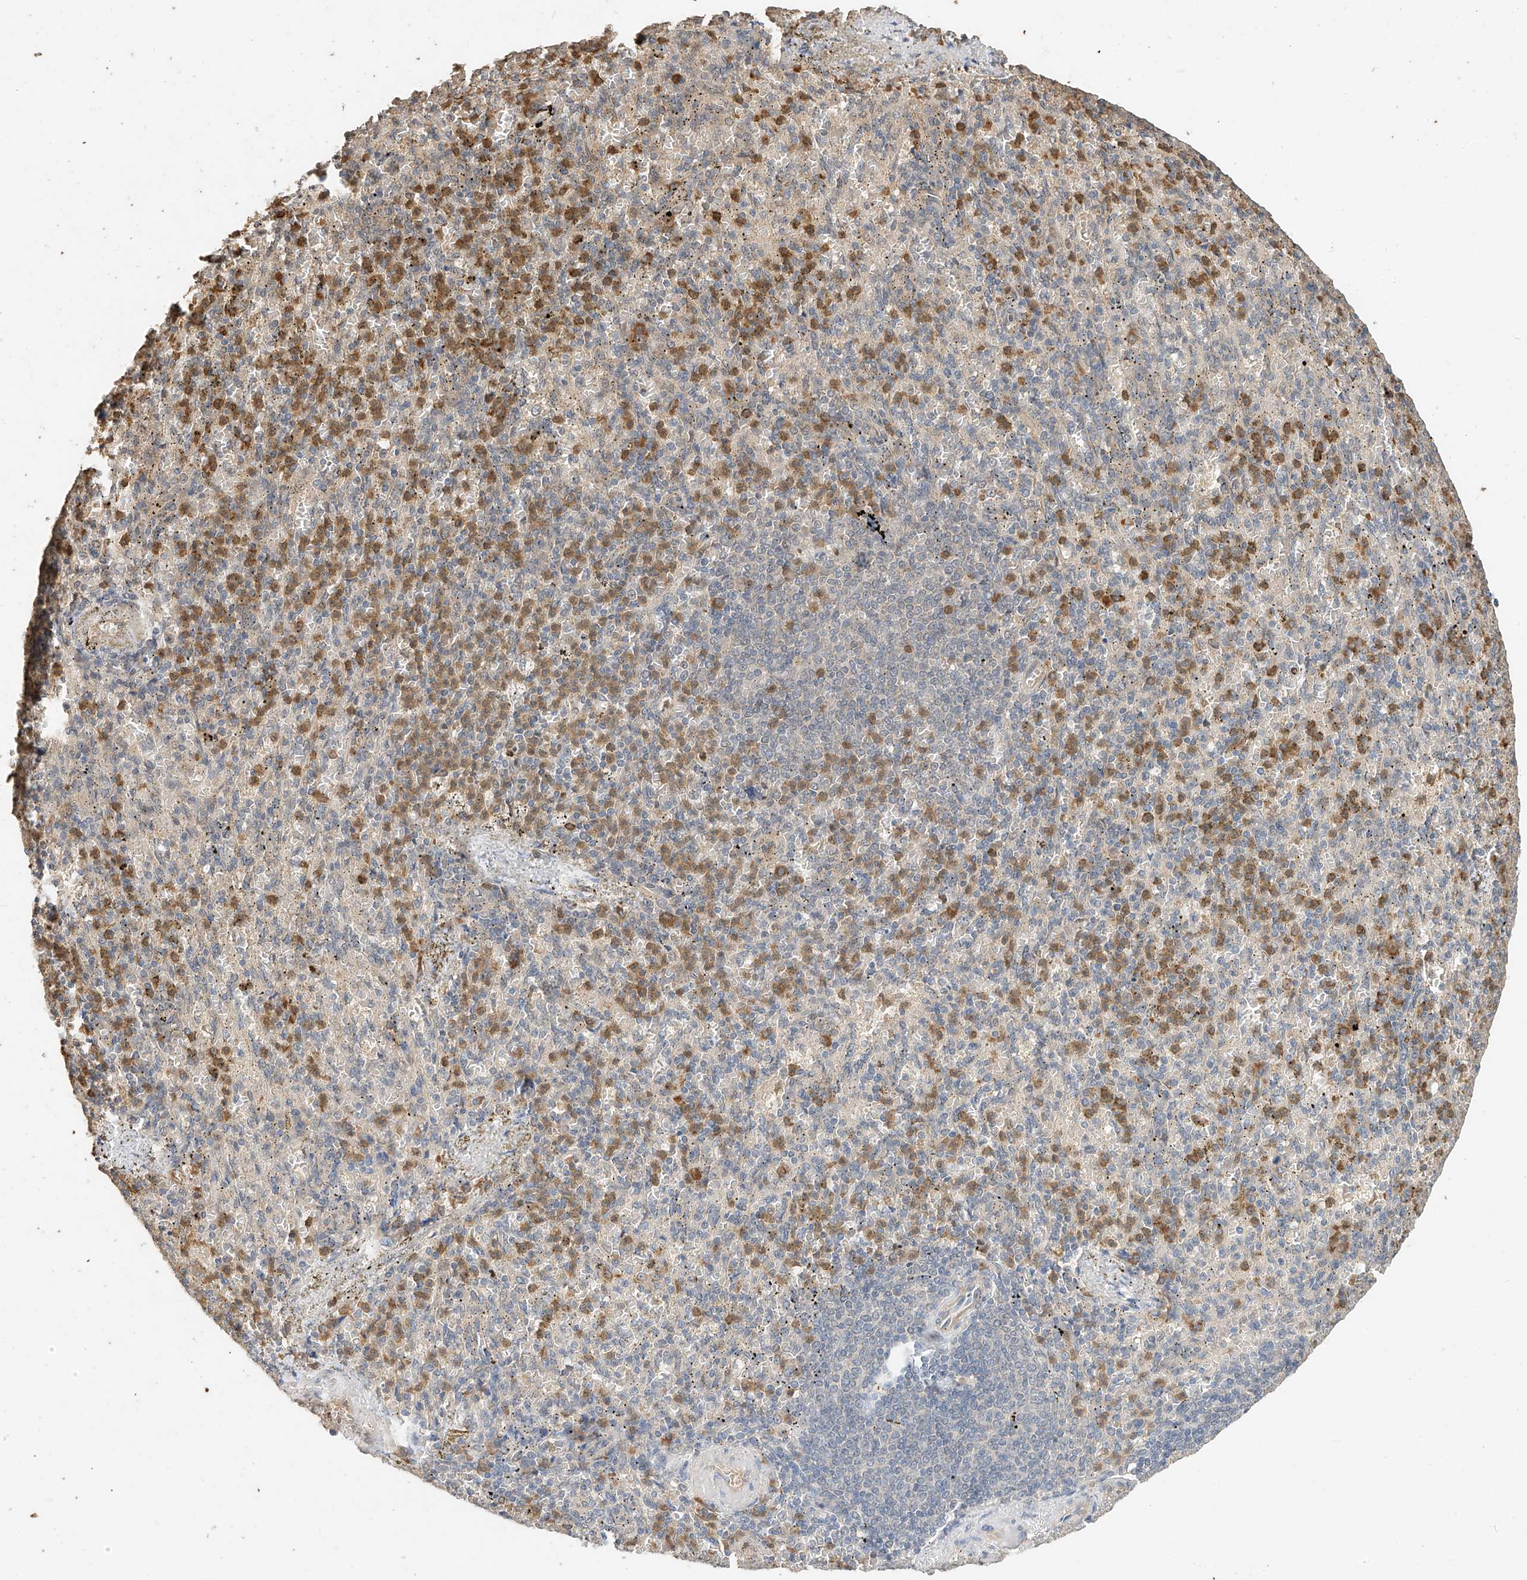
{"staining": {"intensity": "moderate", "quantity": "25%-75%", "location": "cytoplasmic/membranous"}, "tissue": "spleen", "cell_type": "Cells in red pulp", "image_type": "normal", "snomed": [{"axis": "morphology", "description": "Normal tissue, NOS"}, {"axis": "topography", "description": "Spleen"}], "caption": "IHC (DAB) staining of normal spleen shows moderate cytoplasmic/membranous protein expression in about 25%-75% of cells in red pulp.", "gene": "OFD1", "patient": {"sex": "female", "age": 74}}